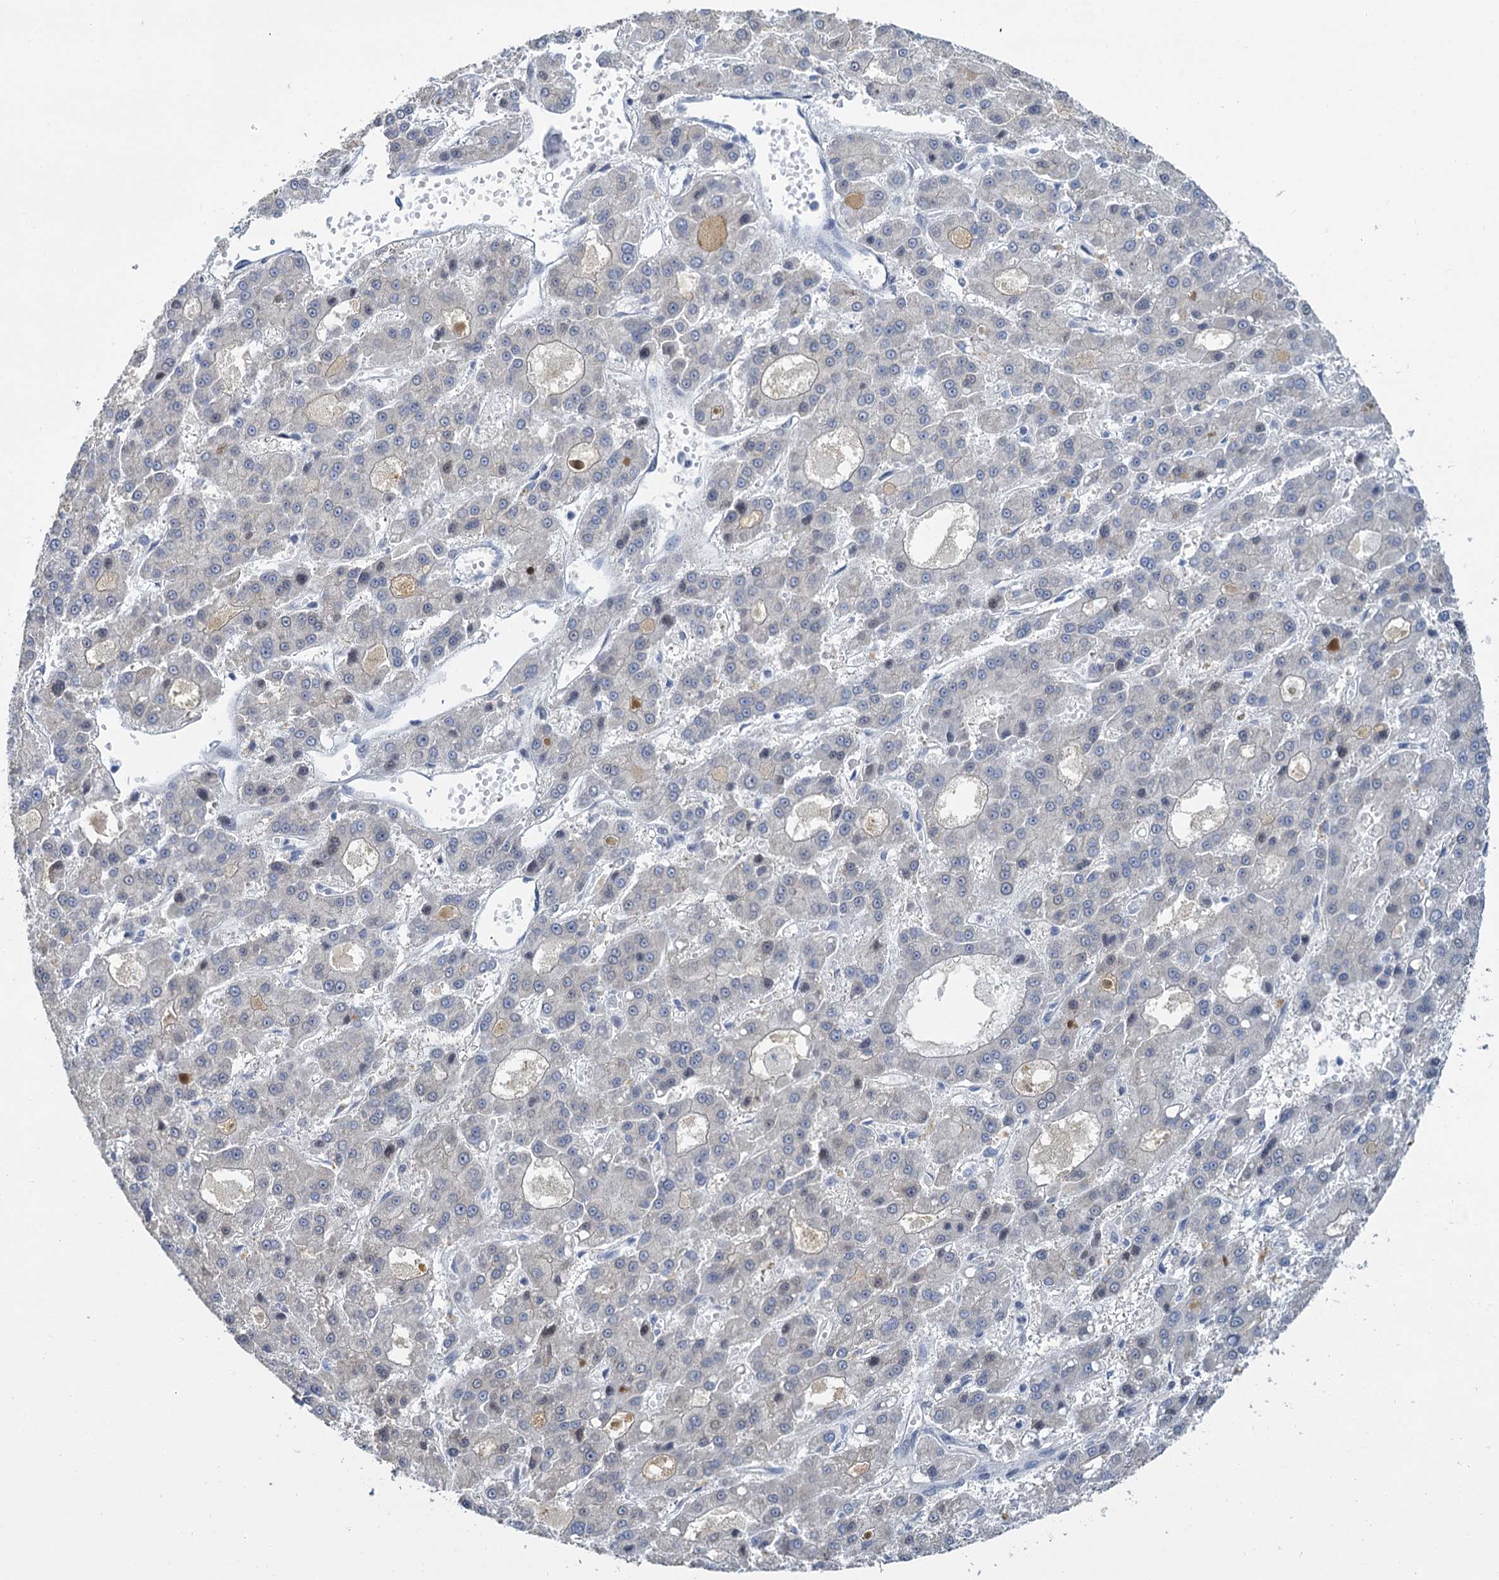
{"staining": {"intensity": "negative", "quantity": "none", "location": "none"}, "tissue": "liver cancer", "cell_type": "Tumor cells", "image_type": "cancer", "snomed": [{"axis": "morphology", "description": "Carcinoma, Hepatocellular, NOS"}, {"axis": "topography", "description": "Liver"}], "caption": "There is no significant positivity in tumor cells of liver cancer (hepatocellular carcinoma).", "gene": "ACRBP", "patient": {"sex": "male", "age": 70}}